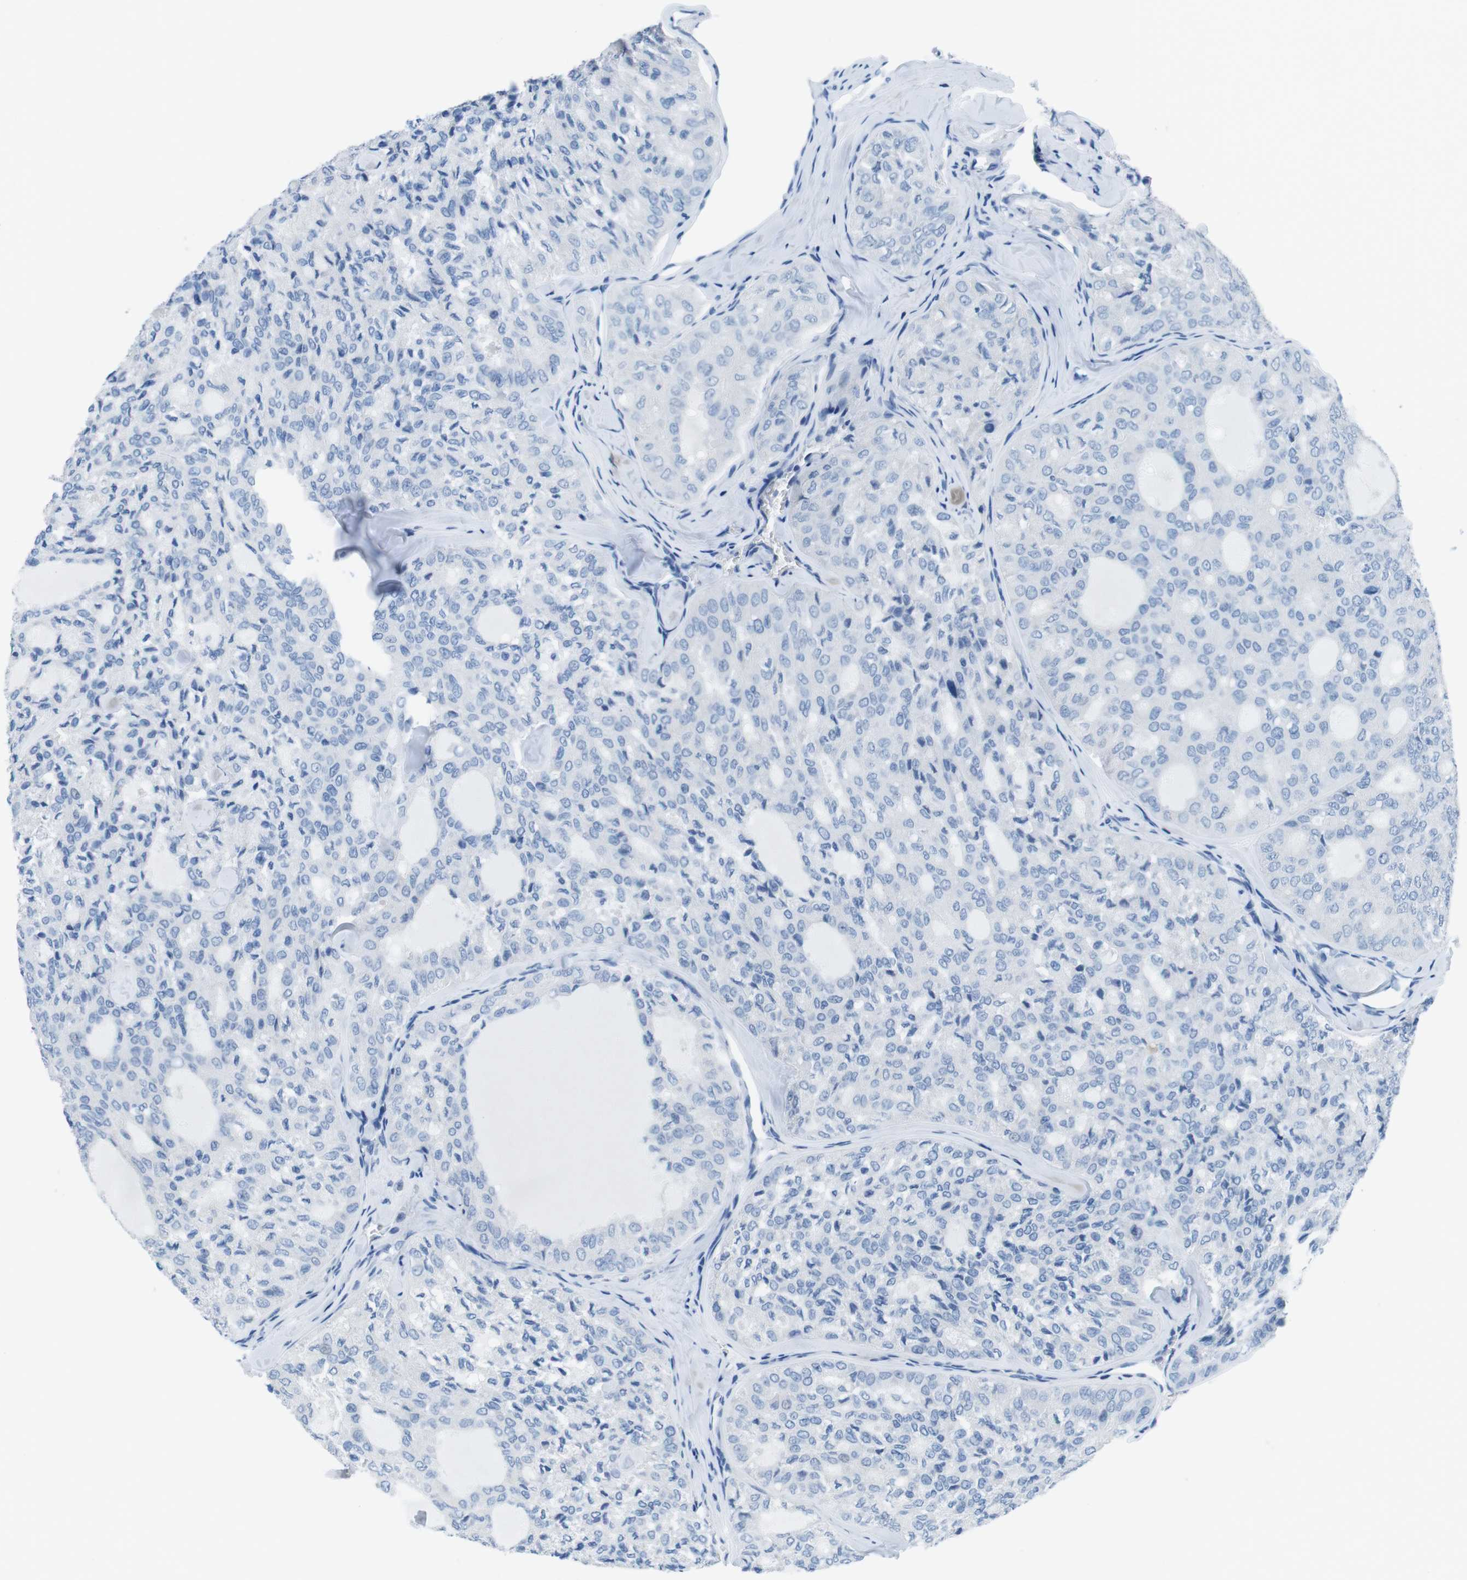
{"staining": {"intensity": "negative", "quantity": "none", "location": "none"}, "tissue": "thyroid cancer", "cell_type": "Tumor cells", "image_type": "cancer", "snomed": [{"axis": "morphology", "description": "Follicular adenoma carcinoma, NOS"}, {"axis": "topography", "description": "Thyroid gland"}], "caption": "Immunohistochemistry (IHC) photomicrograph of thyroid follicular adenoma carcinoma stained for a protein (brown), which shows no staining in tumor cells.", "gene": "MUC2", "patient": {"sex": "male", "age": 75}}